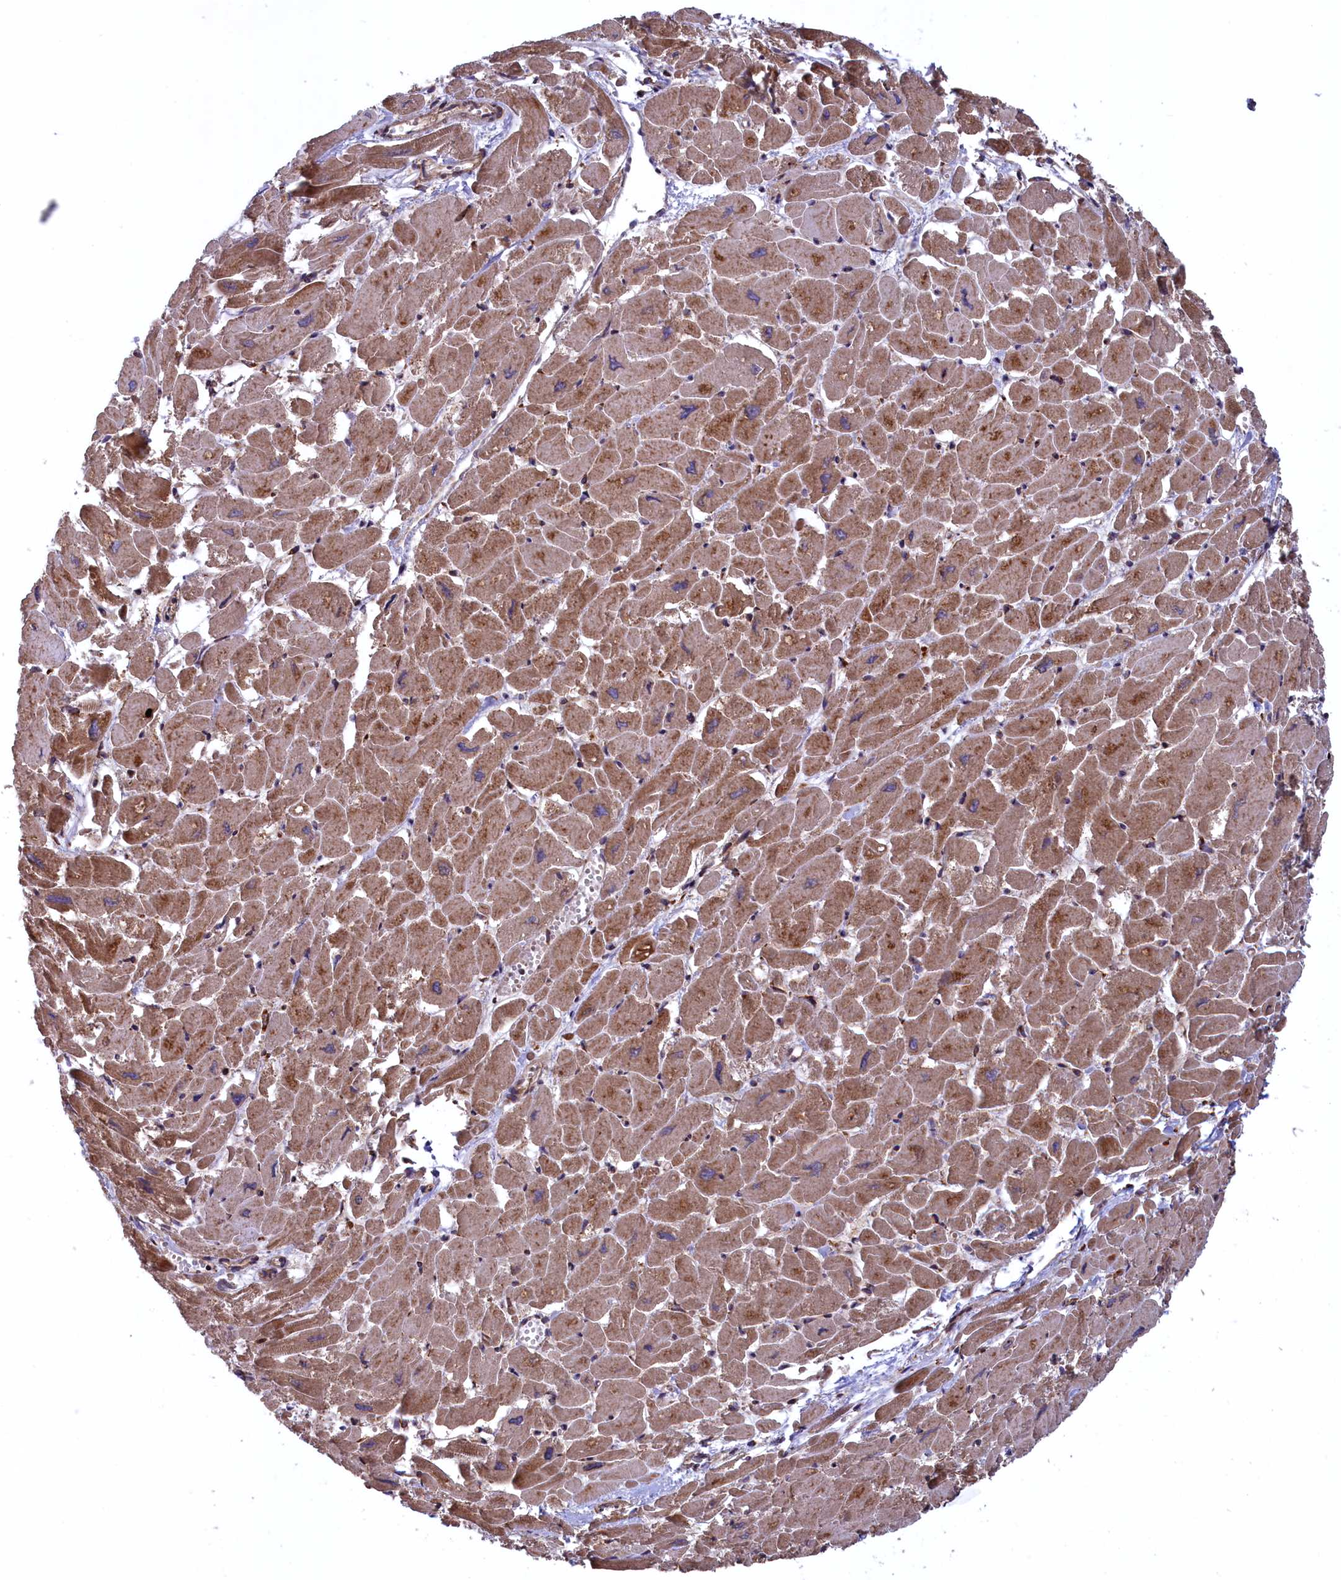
{"staining": {"intensity": "moderate", "quantity": ">75%", "location": "cytoplasmic/membranous"}, "tissue": "heart muscle", "cell_type": "Cardiomyocytes", "image_type": "normal", "snomed": [{"axis": "morphology", "description": "Normal tissue, NOS"}, {"axis": "topography", "description": "Heart"}], "caption": "Heart muscle stained with a brown dye demonstrates moderate cytoplasmic/membranous positive positivity in approximately >75% of cardiomyocytes.", "gene": "PLA2G4C", "patient": {"sex": "male", "age": 54}}